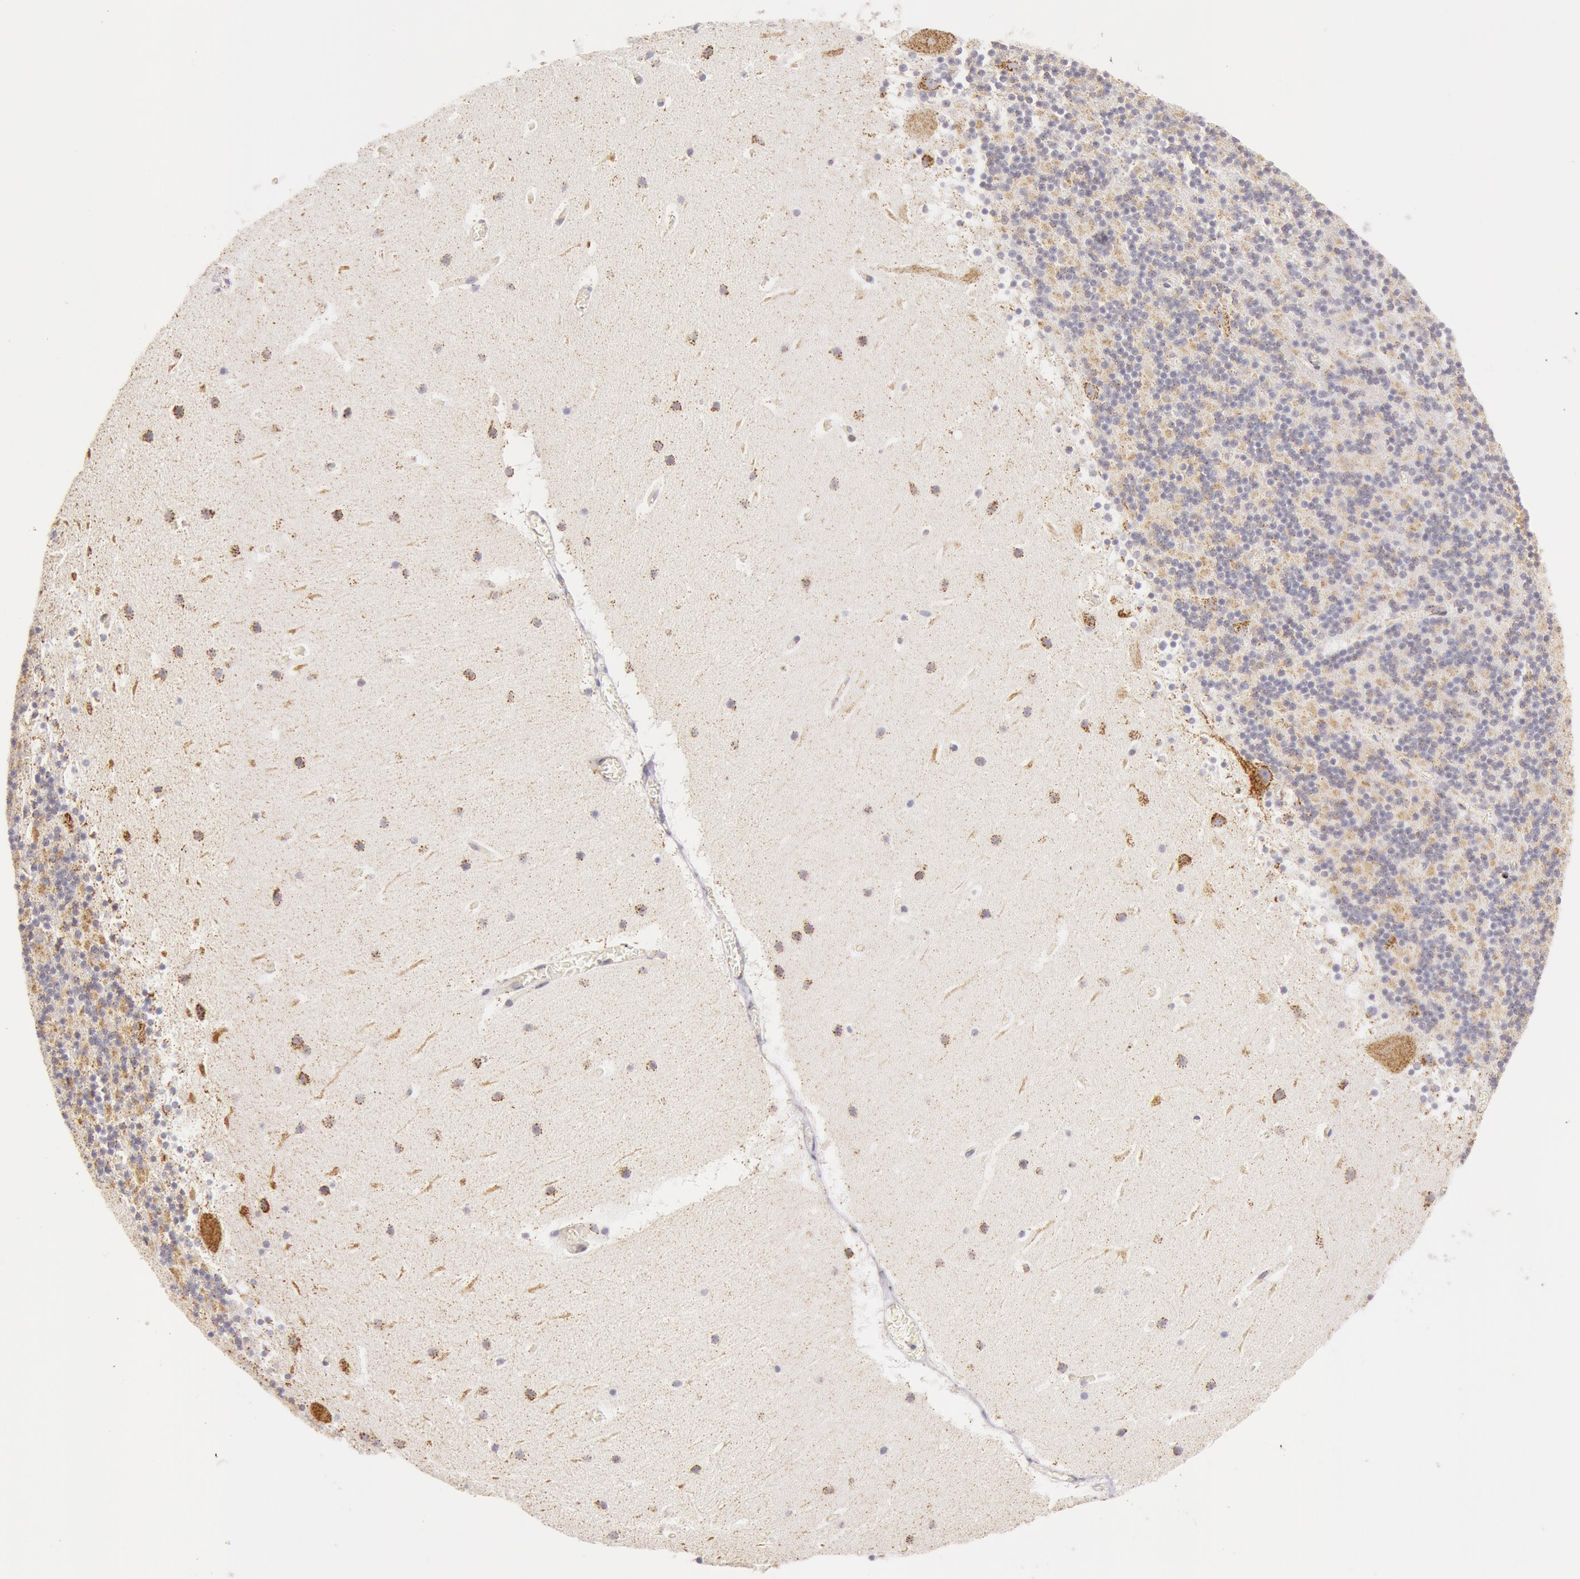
{"staining": {"intensity": "weak", "quantity": ">75%", "location": "cytoplasmic/membranous"}, "tissue": "cerebellum", "cell_type": "Cells in granular layer", "image_type": "normal", "snomed": [{"axis": "morphology", "description": "Normal tissue, NOS"}, {"axis": "topography", "description": "Cerebellum"}], "caption": "A brown stain labels weak cytoplasmic/membranous positivity of a protein in cells in granular layer of unremarkable cerebellum. (Stains: DAB (3,3'-diaminobenzidine) in brown, nuclei in blue, Microscopy: brightfield microscopy at high magnification).", "gene": "ATP5F1B", "patient": {"sex": "male", "age": 45}}